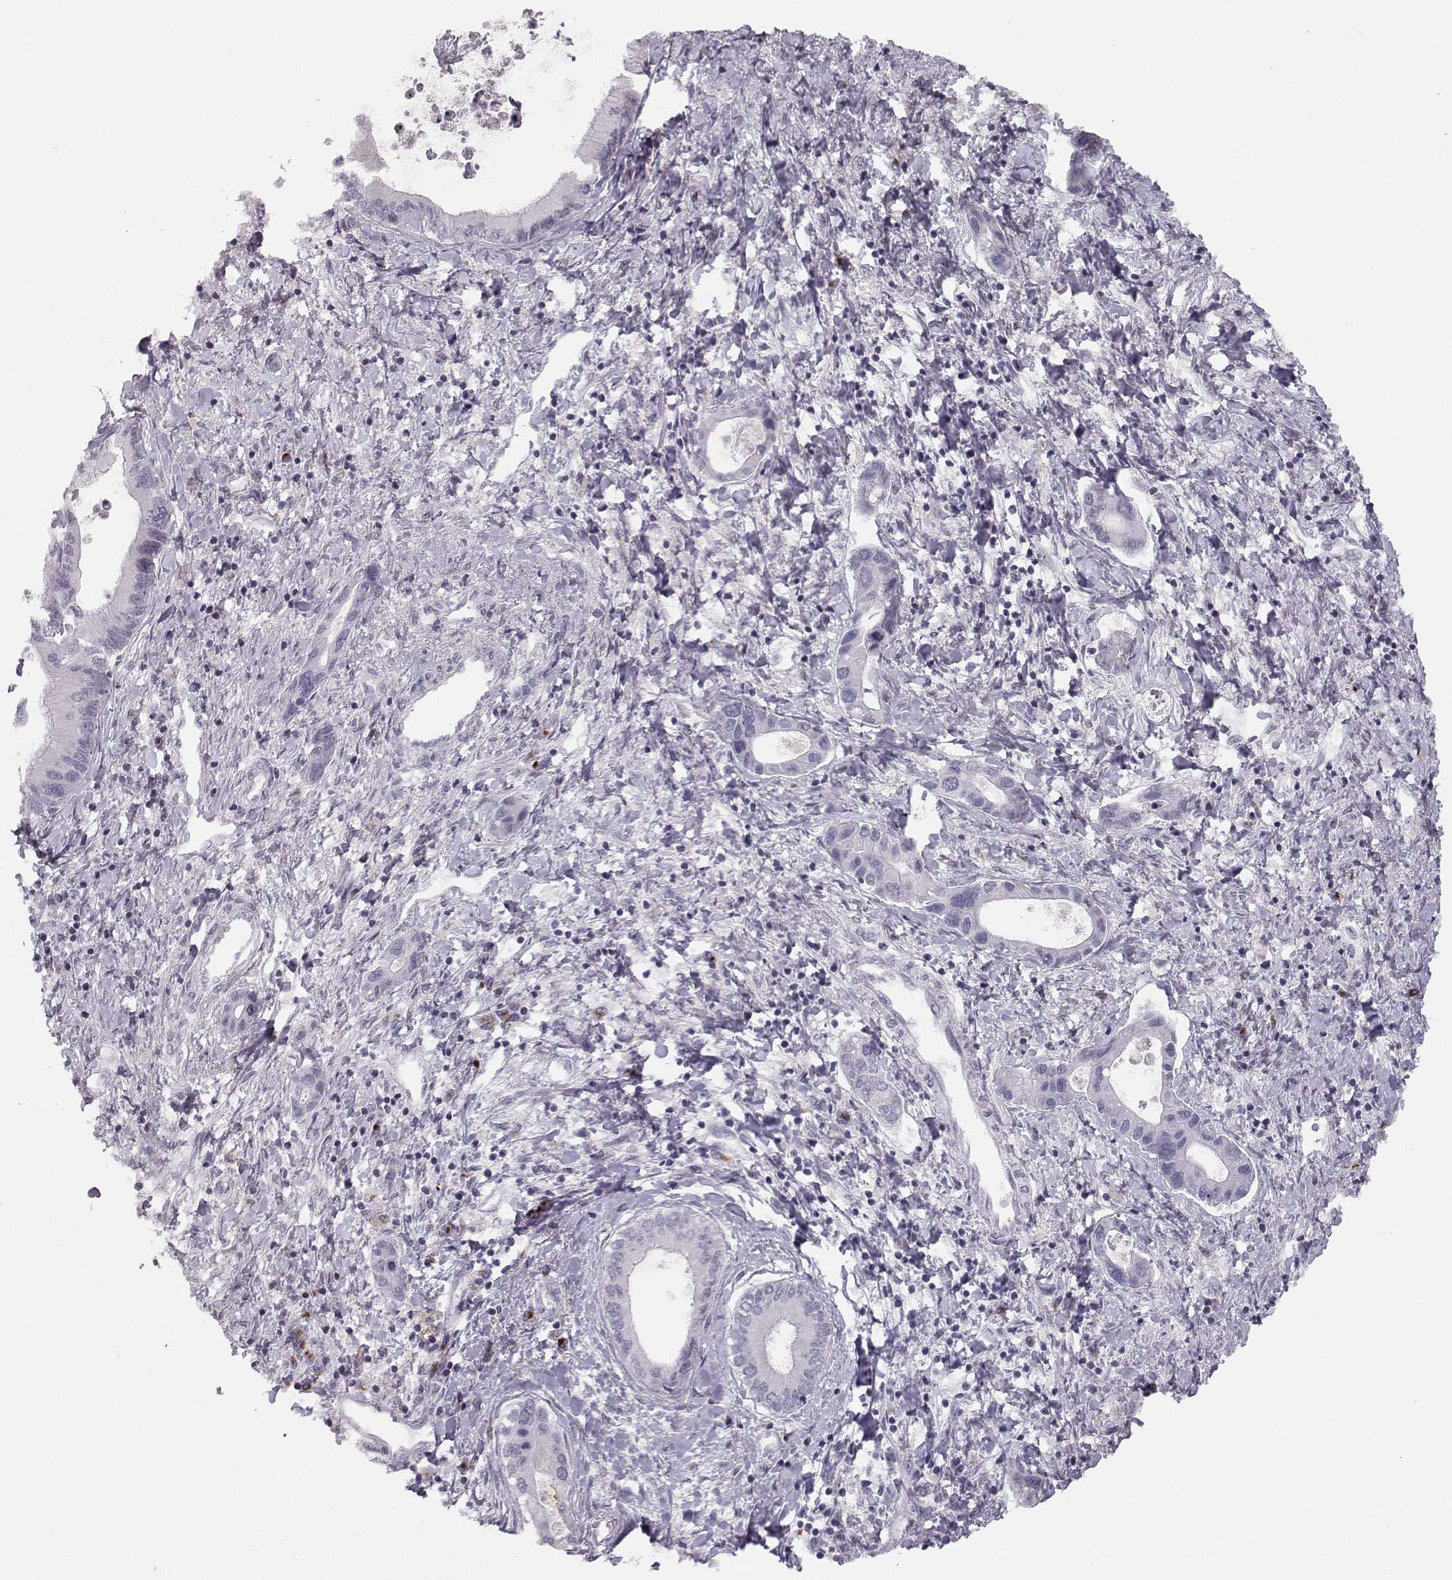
{"staining": {"intensity": "weak", "quantity": "<25%", "location": "cytoplasmic/membranous"}, "tissue": "liver cancer", "cell_type": "Tumor cells", "image_type": "cancer", "snomed": [{"axis": "morphology", "description": "Cholangiocarcinoma"}, {"axis": "topography", "description": "Liver"}], "caption": "Immunohistochemical staining of human cholangiocarcinoma (liver) displays no significant positivity in tumor cells. Brightfield microscopy of immunohistochemistry (IHC) stained with DAB (3,3'-diaminobenzidine) (brown) and hematoxylin (blue), captured at high magnification.", "gene": "HTR7", "patient": {"sex": "male", "age": 66}}